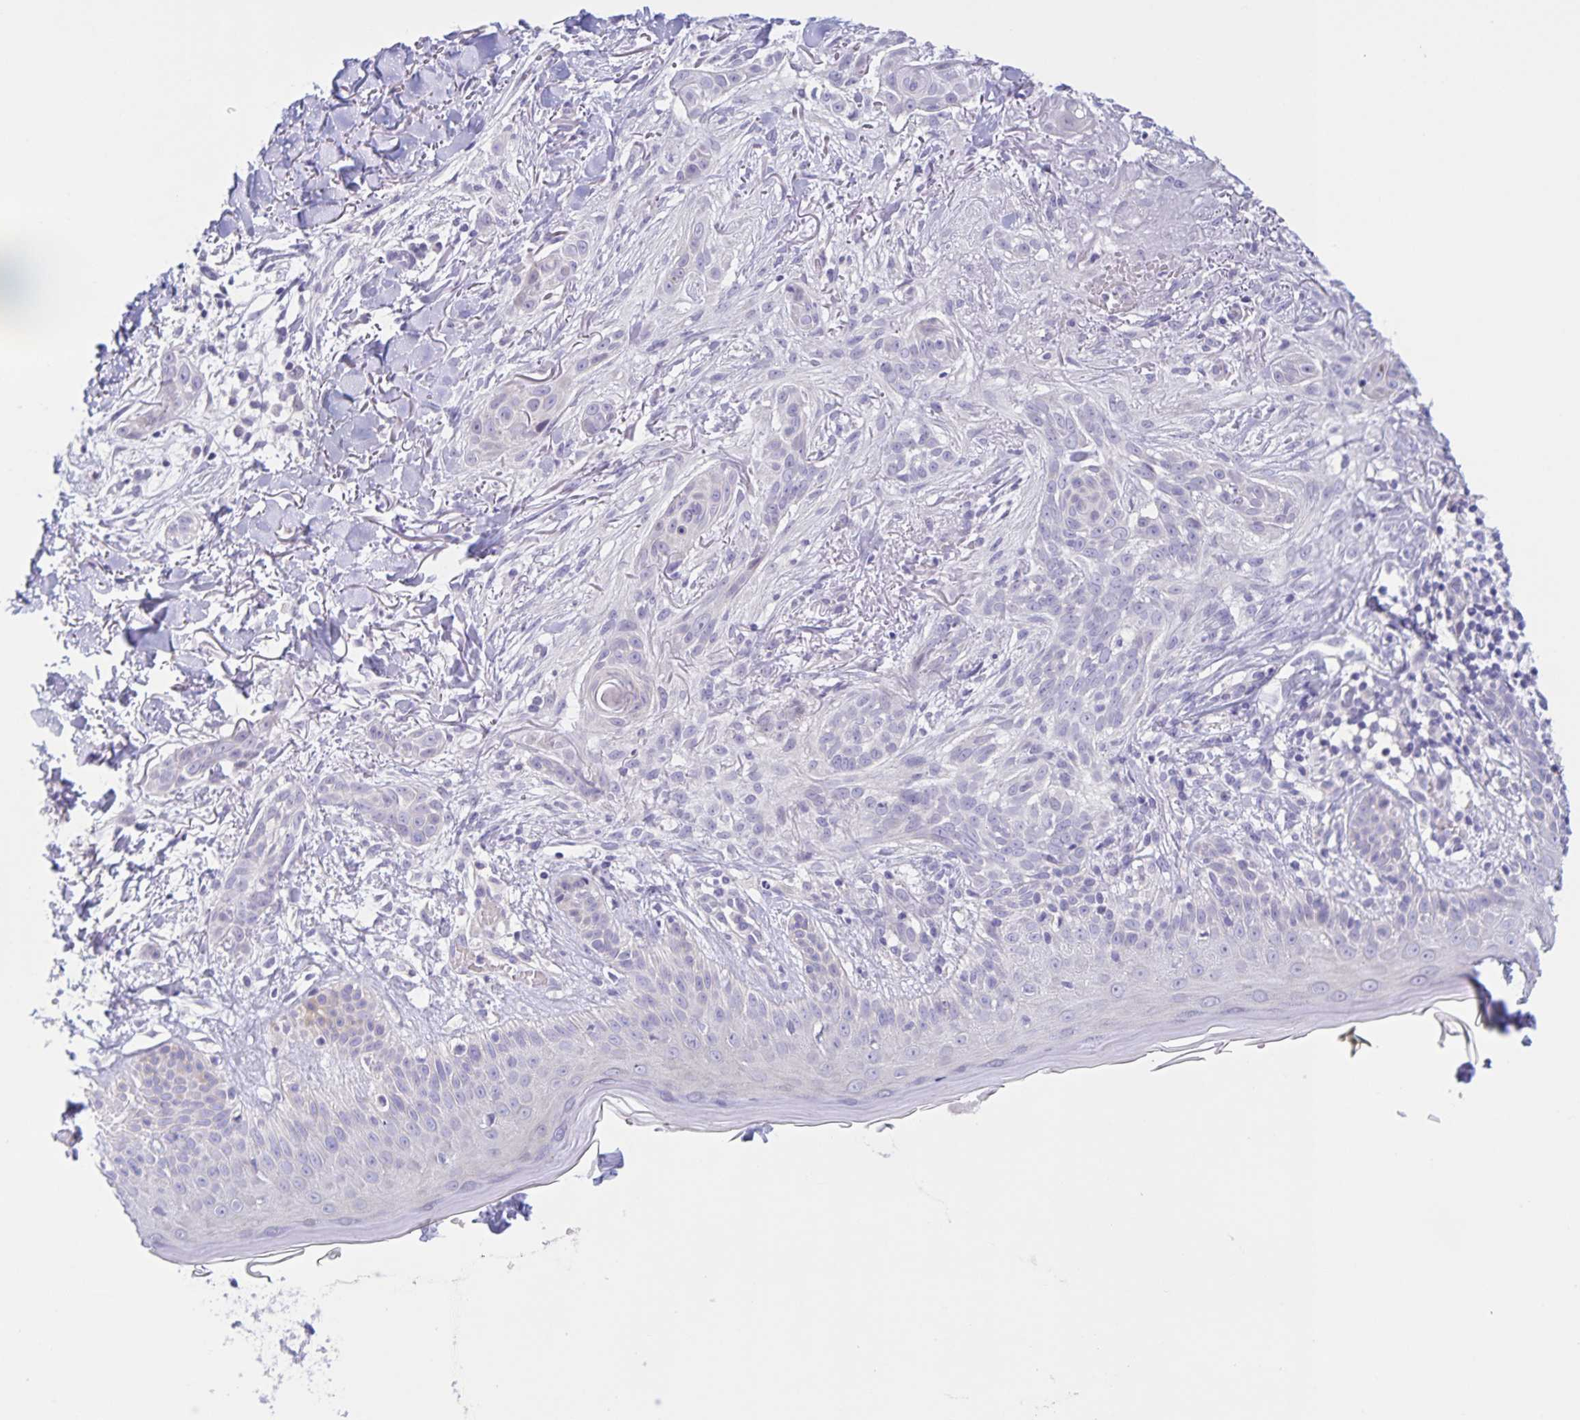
{"staining": {"intensity": "negative", "quantity": "none", "location": "none"}, "tissue": "skin cancer", "cell_type": "Tumor cells", "image_type": "cancer", "snomed": [{"axis": "morphology", "description": "Basal cell carcinoma"}, {"axis": "morphology", "description": "BCC, high aggressive"}, {"axis": "topography", "description": "Skin"}], "caption": "The image exhibits no staining of tumor cells in skin cancer.", "gene": "DMGDH", "patient": {"sex": "male", "age": 64}}